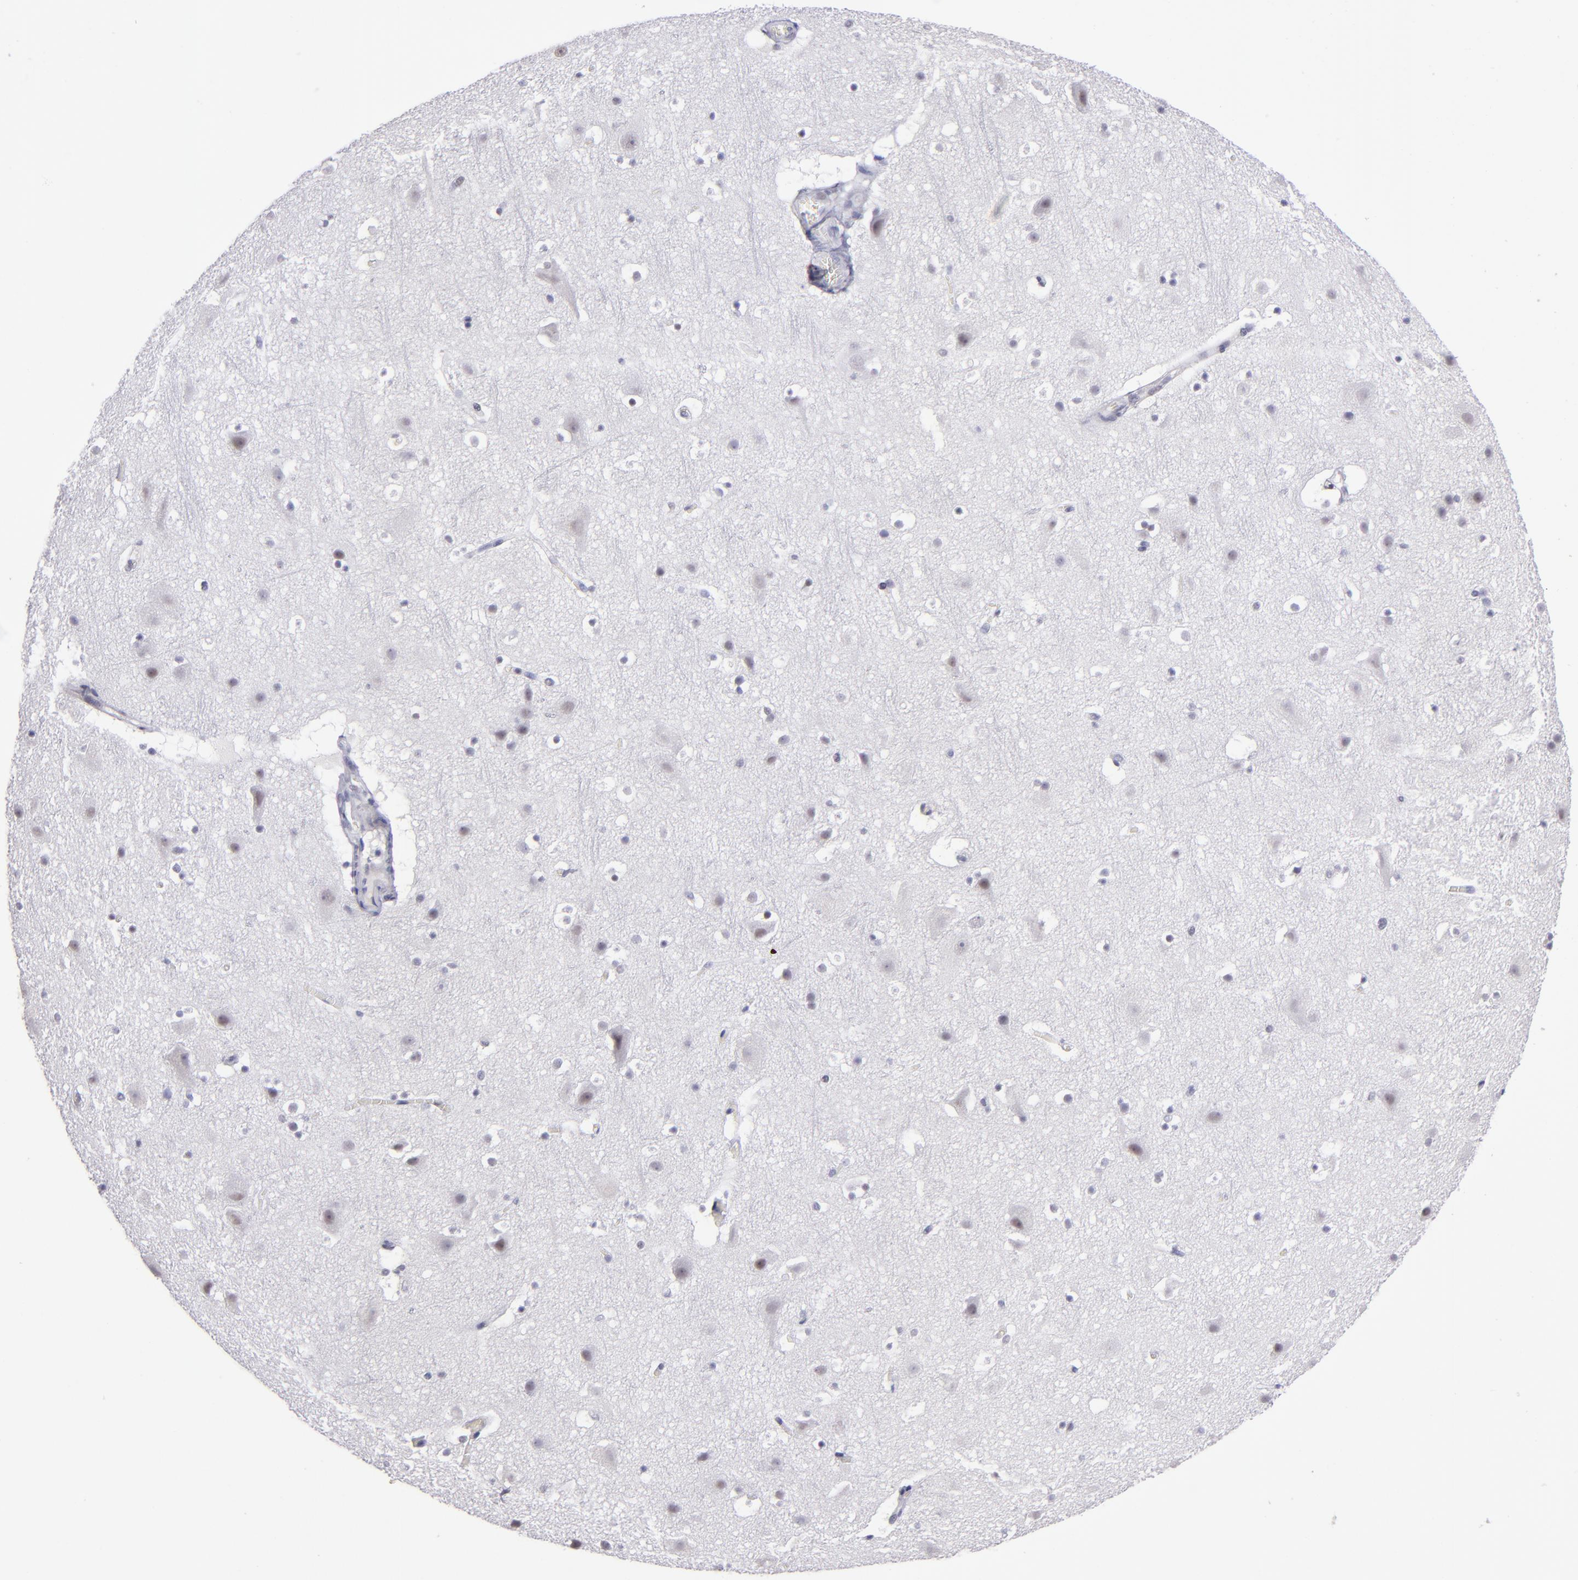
{"staining": {"intensity": "negative", "quantity": "none", "location": "none"}, "tissue": "cerebral cortex", "cell_type": "Endothelial cells", "image_type": "normal", "snomed": [{"axis": "morphology", "description": "Normal tissue, NOS"}, {"axis": "topography", "description": "Cerebral cortex"}], "caption": "A high-resolution photomicrograph shows immunohistochemistry staining of unremarkable cerebral cortex, which shows no significant expression in endothelial cells.", "gene": "OTUB2", "patient": {"sex": "male", "age": 45}}